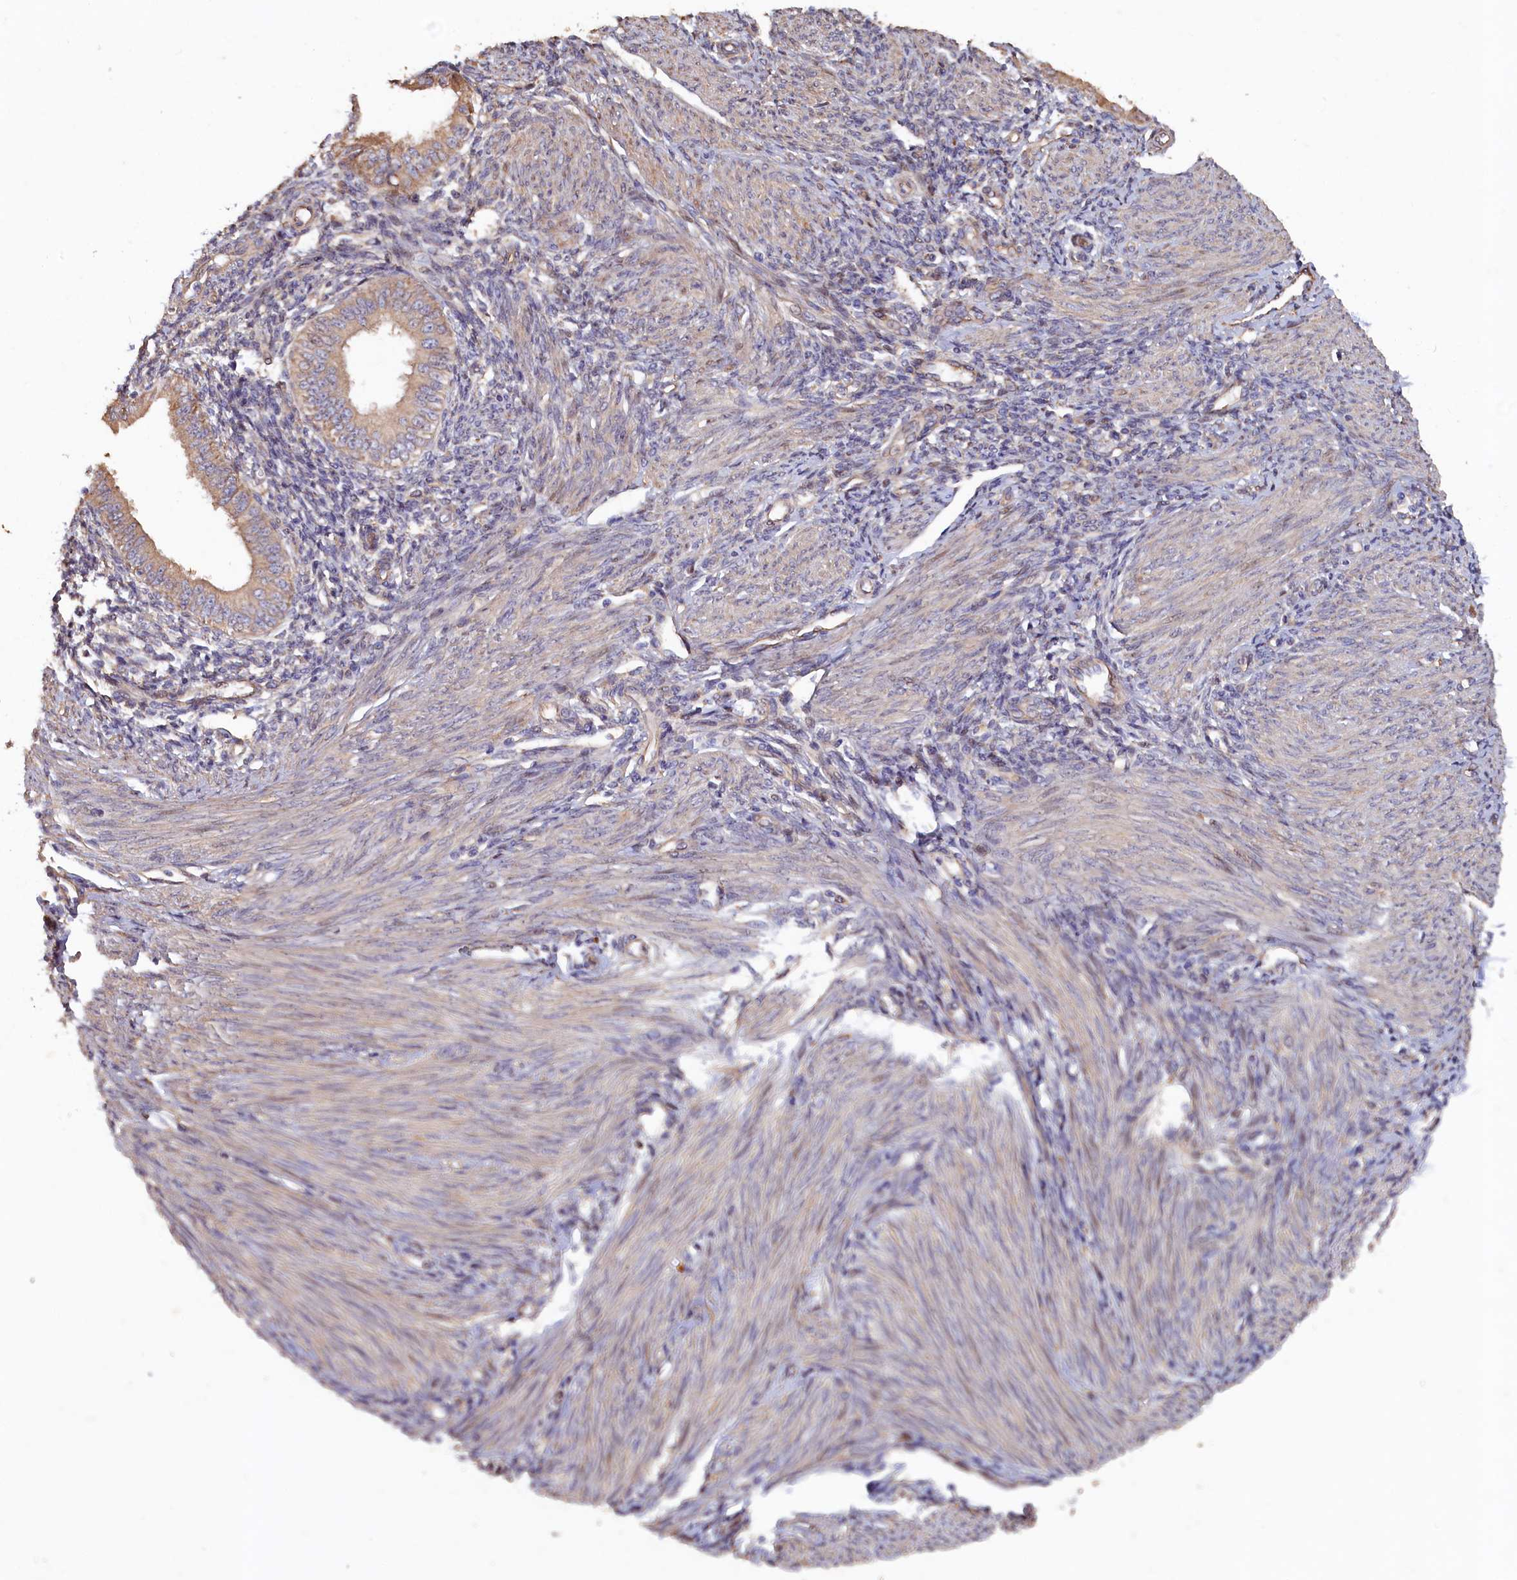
{"staining": {"intensity": "weak", "quantity": "<25%", "location": "cytoplasmic/membranous"}, "tissue": "endometrium", "cell_type": "Cells in endometrial stroma", "image_type": "normal", "snomed": [{"axis": "morphology", "description": "Normal tissue, NOS"}, {"axis": "topography", "description": "Uterus"}, {"axis": "topography", "description": "Endometrium"}], "caption": "Cells in endometrial stroma show no significant expression in unremarkable endometrium. (Stains: DAB (3,3'-diaminobenzidine) immunohistochemistry with hematoxylin counter stain, Microscopy: brightfield microscopy at high magnification).", "gene": "GREB1L", "patient": {"sex": "female", "age": 48}}